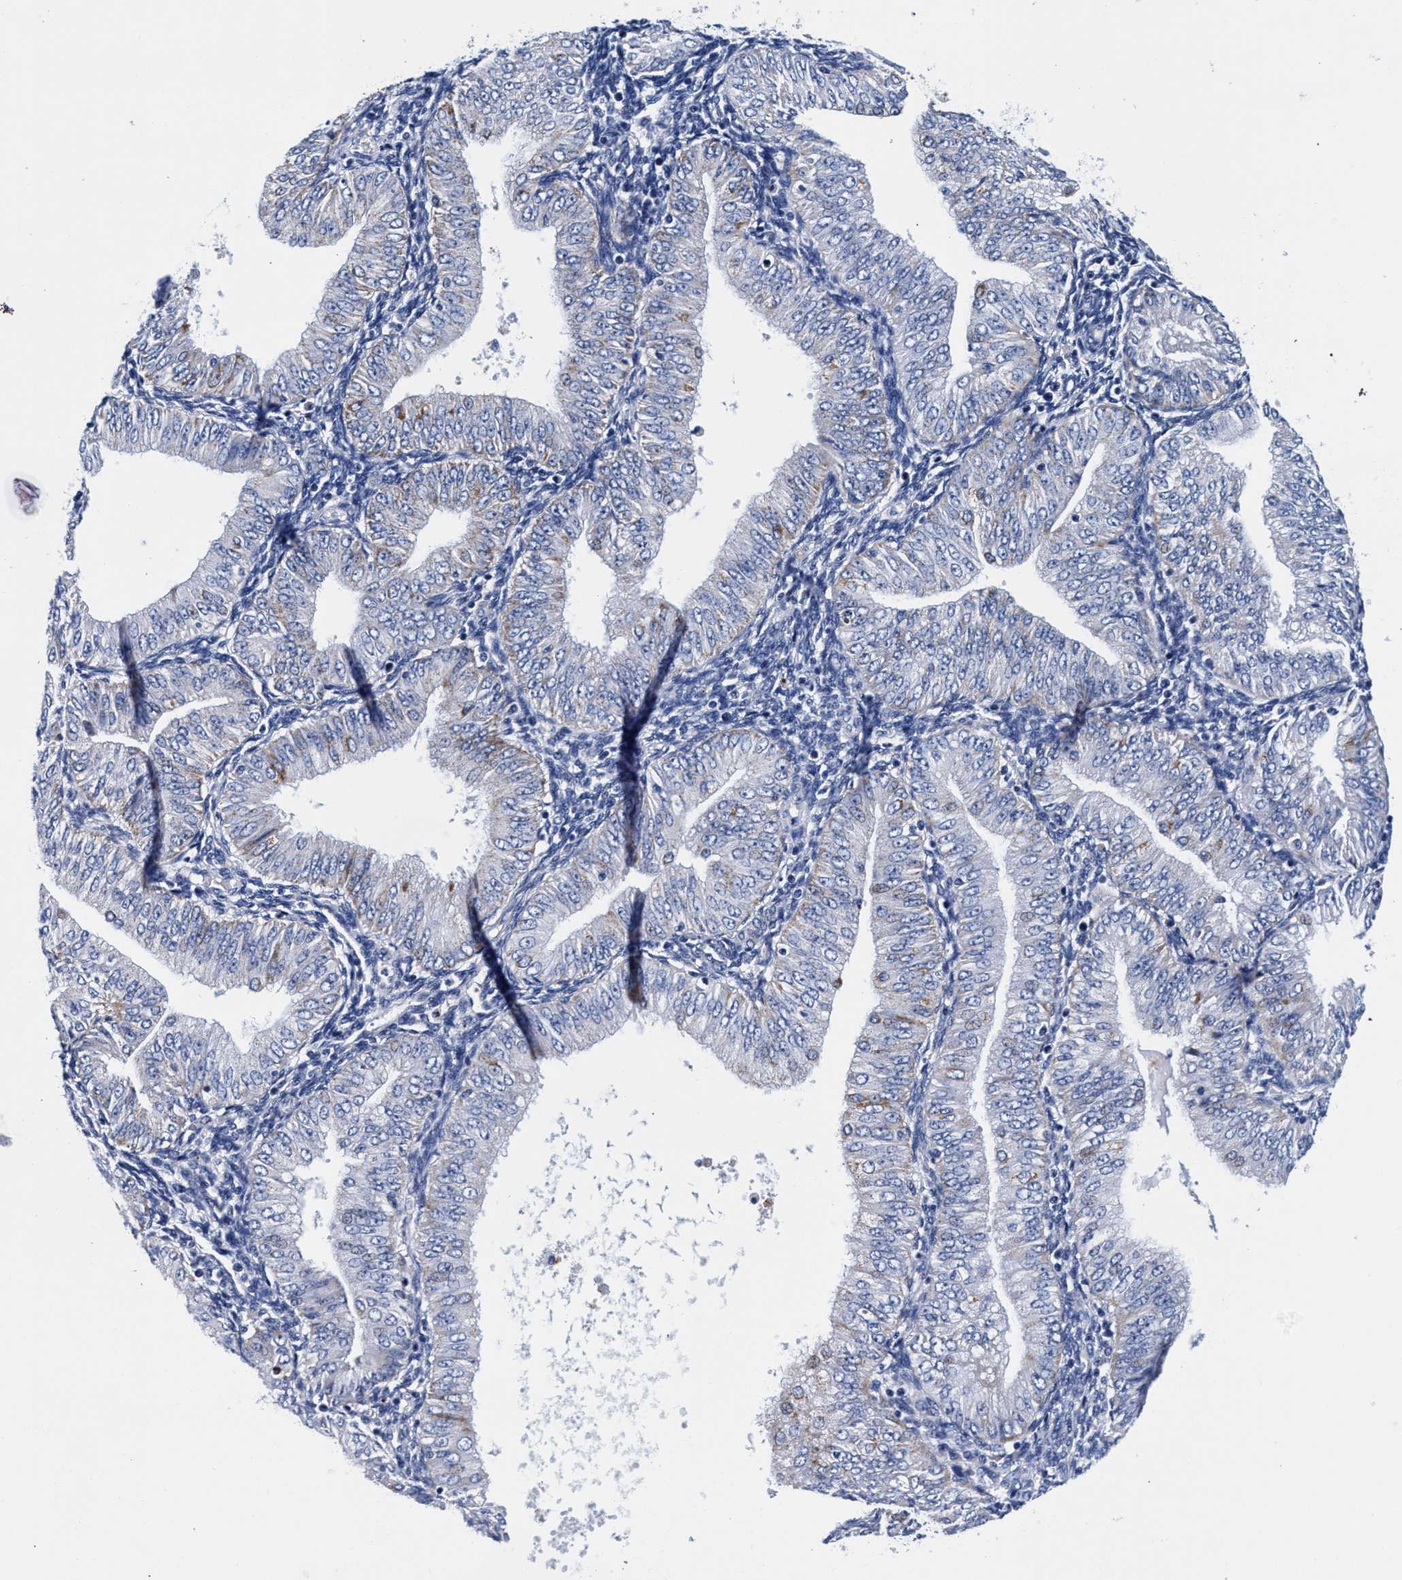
{"staining": {"intensity": "moderate", "quantity": "<25%", "location": "cytoplasmic/membranous"}, "tissue": "endometrial cancer", "cell_type": "Tumor cells", "image_type": "cancer", "snomed": [{"axis": "morphology", "description": "Normal tissue, NOS"}, {"axis": "morphology", "description": "Adenocarcinoma, NOS"}, {"axis": "topography", "description": "Endometrium"}], "caption": "Immunohistochemistry of adenocarcinoma (endometrial) exhibits low levels of moderate cytoplasmic/membranous positivity in approximately <25% of tumor cells. The staining is performed using DAB (3,3'-diaminobenzidine) brown chromogen to label protein expression. The nuclei are counter-stained blue using hematoxylin.", "gene": "RAB3B", "patient": {"sex": "female", "age": 53}}